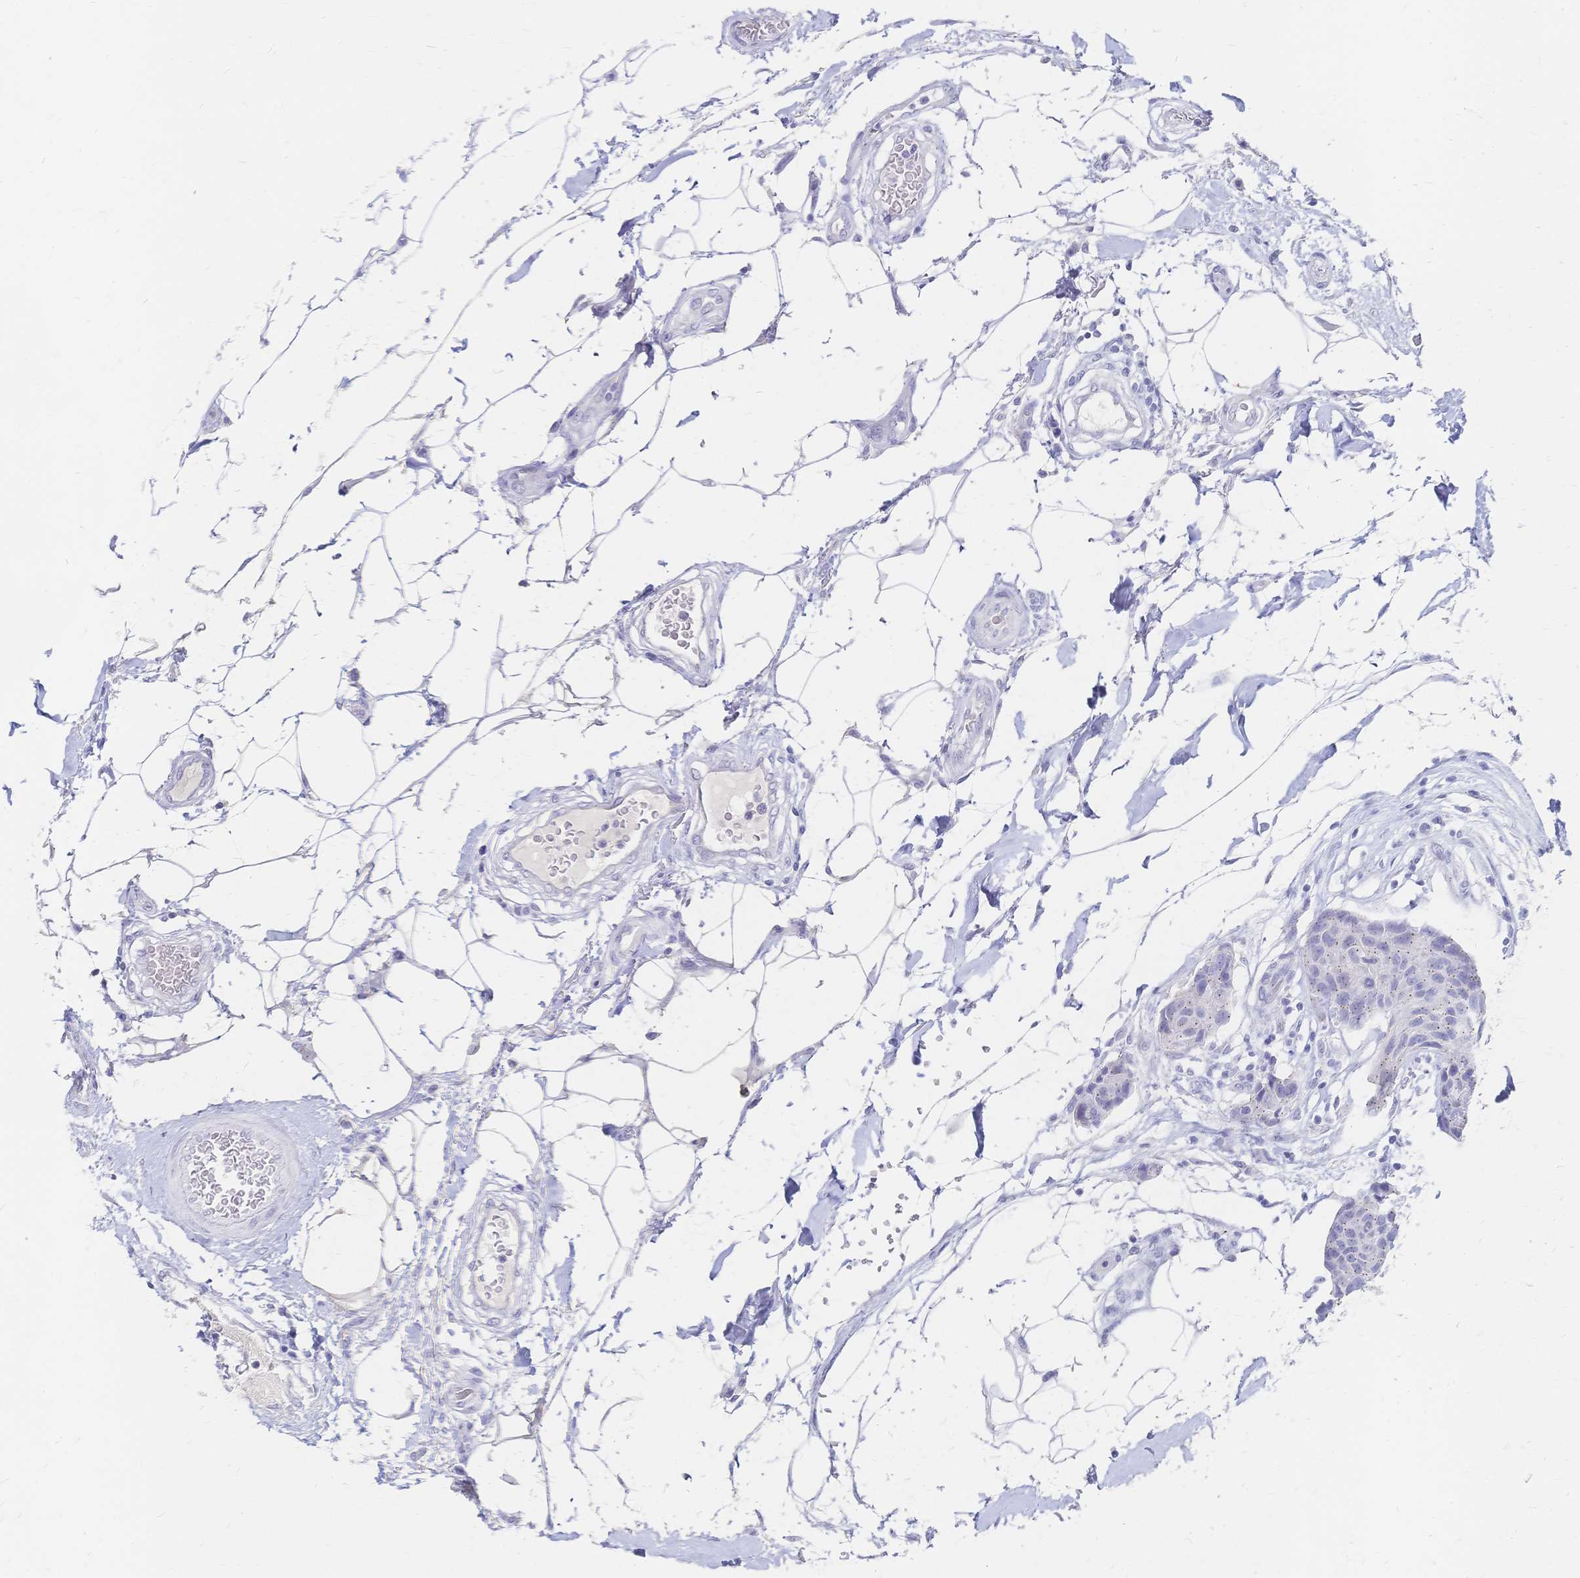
{"staining": {"intensity": "negative", "quantity": "none", "location": "none"}, "tissue": "breast cancer", "cell_type": "Tumor cells", "image_type": "cancer", "snomed": [{"axis": "morphology", "description": "Duct carcinoma"}, {"axis": "topography", "description": "Breast"}, {"axis": "topography", "description": "Lymph node"}], "caption": "Tumor cells are negative for brown protein staining in breast cancer. (IHC, brightfield microscopy, high magnification).", "gene": "PSORS1C2", "patient": {"sex": "female", "age": 80}}